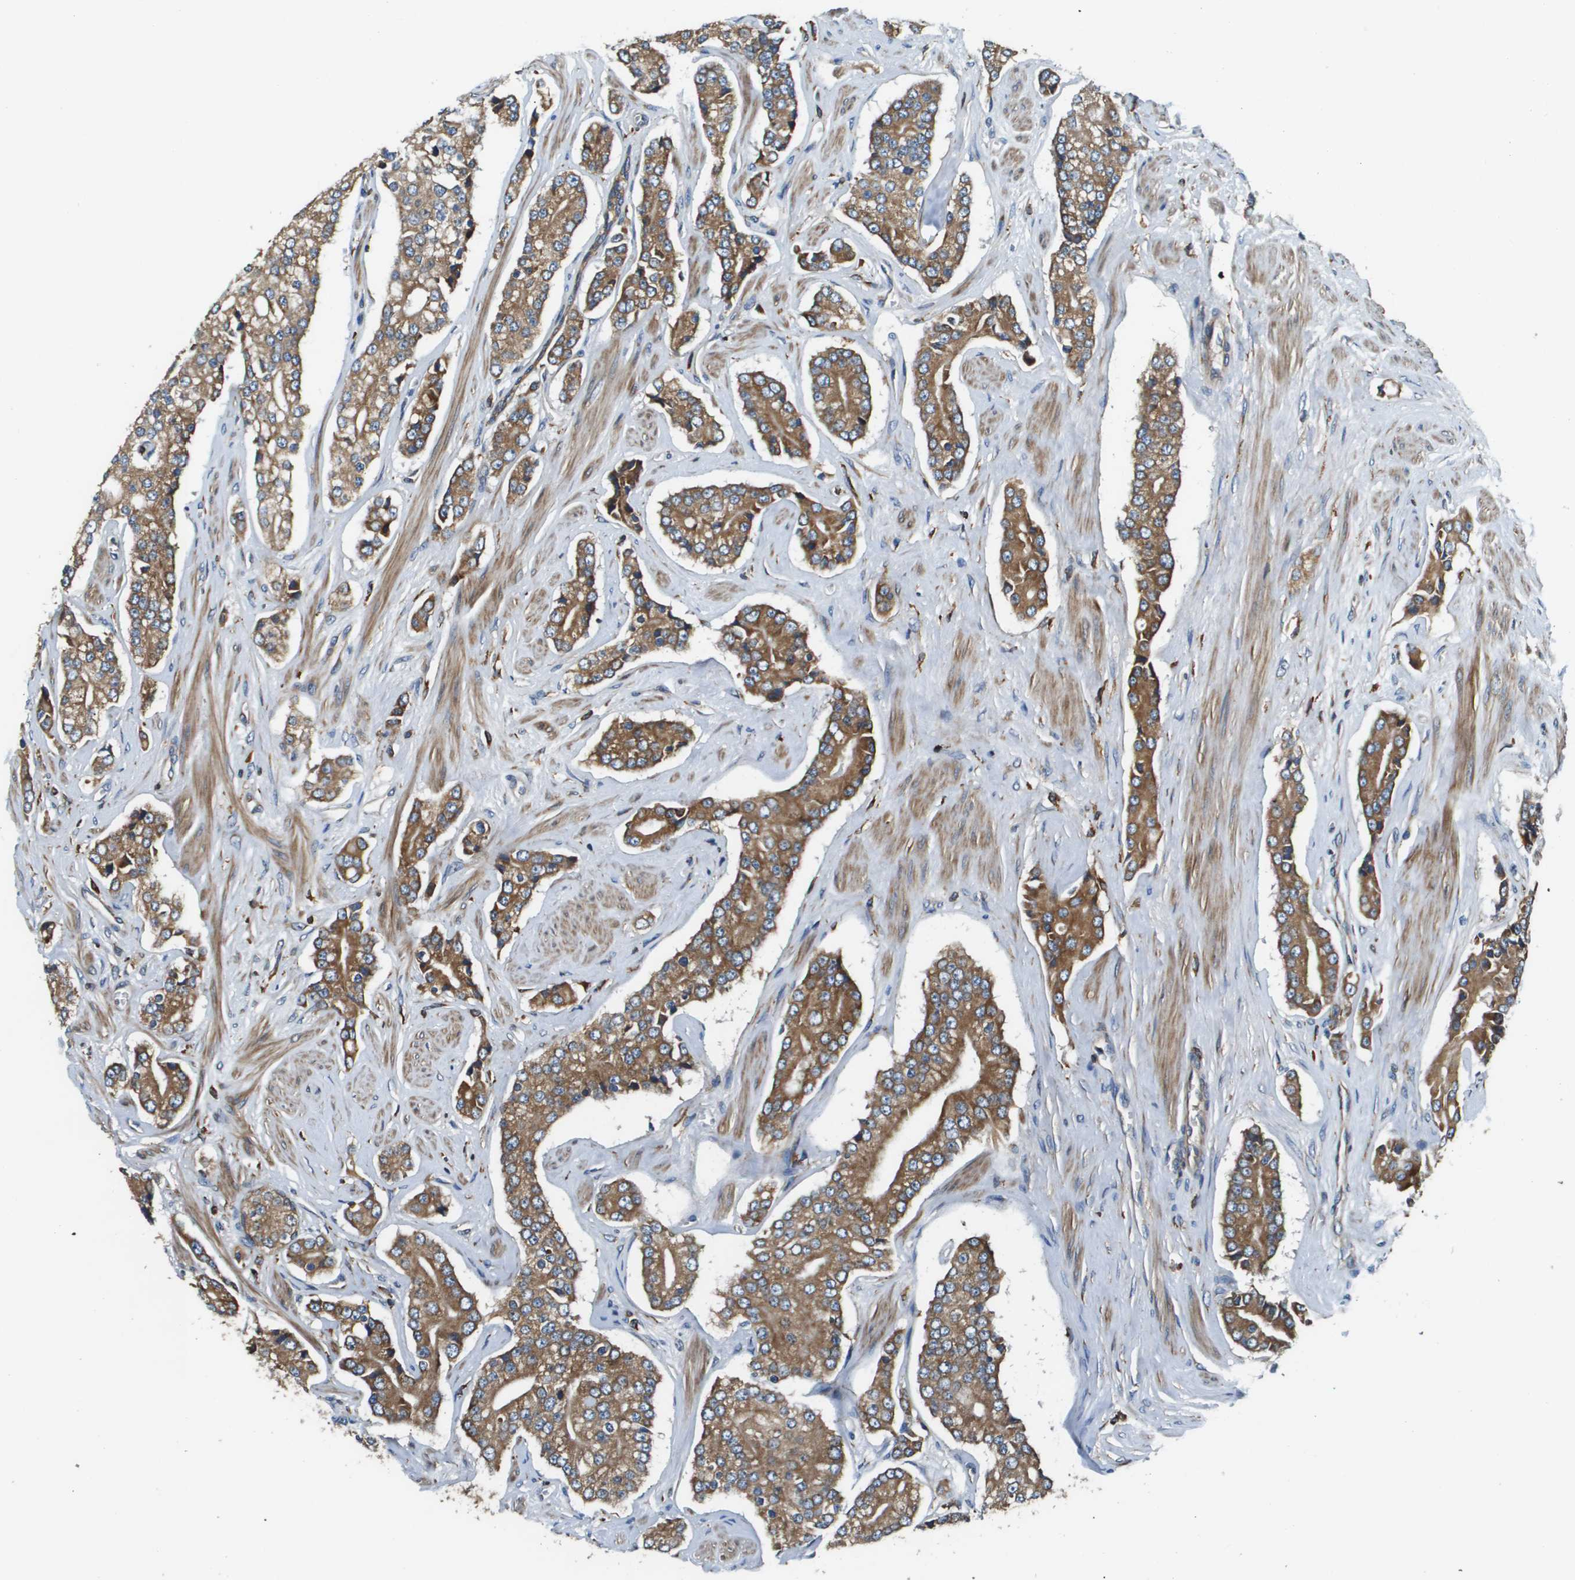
{"staining": {"intensity": "moderate", "quantity": ">75%", "location": "cytoplasmic/membranous"}, "tissue": "prostate cancer", "cell_type": "Tumor cells", "image_type": "cancer", "snomed": [{"axis": "morphology", "description": "Adenocarcinoma, High grade"}, {"axis": "topography", "description": "Prostate"}], "caption": "Tumor cells display medium levels of moderate cytoplasmic/membranous staining in approximately >75% of cells in human prostate cancer. (DAB = brown stain, brightfield microscopy at high magnification).", "gene": "CNPY3", "patient": {"sex": "male", "age": 71}}